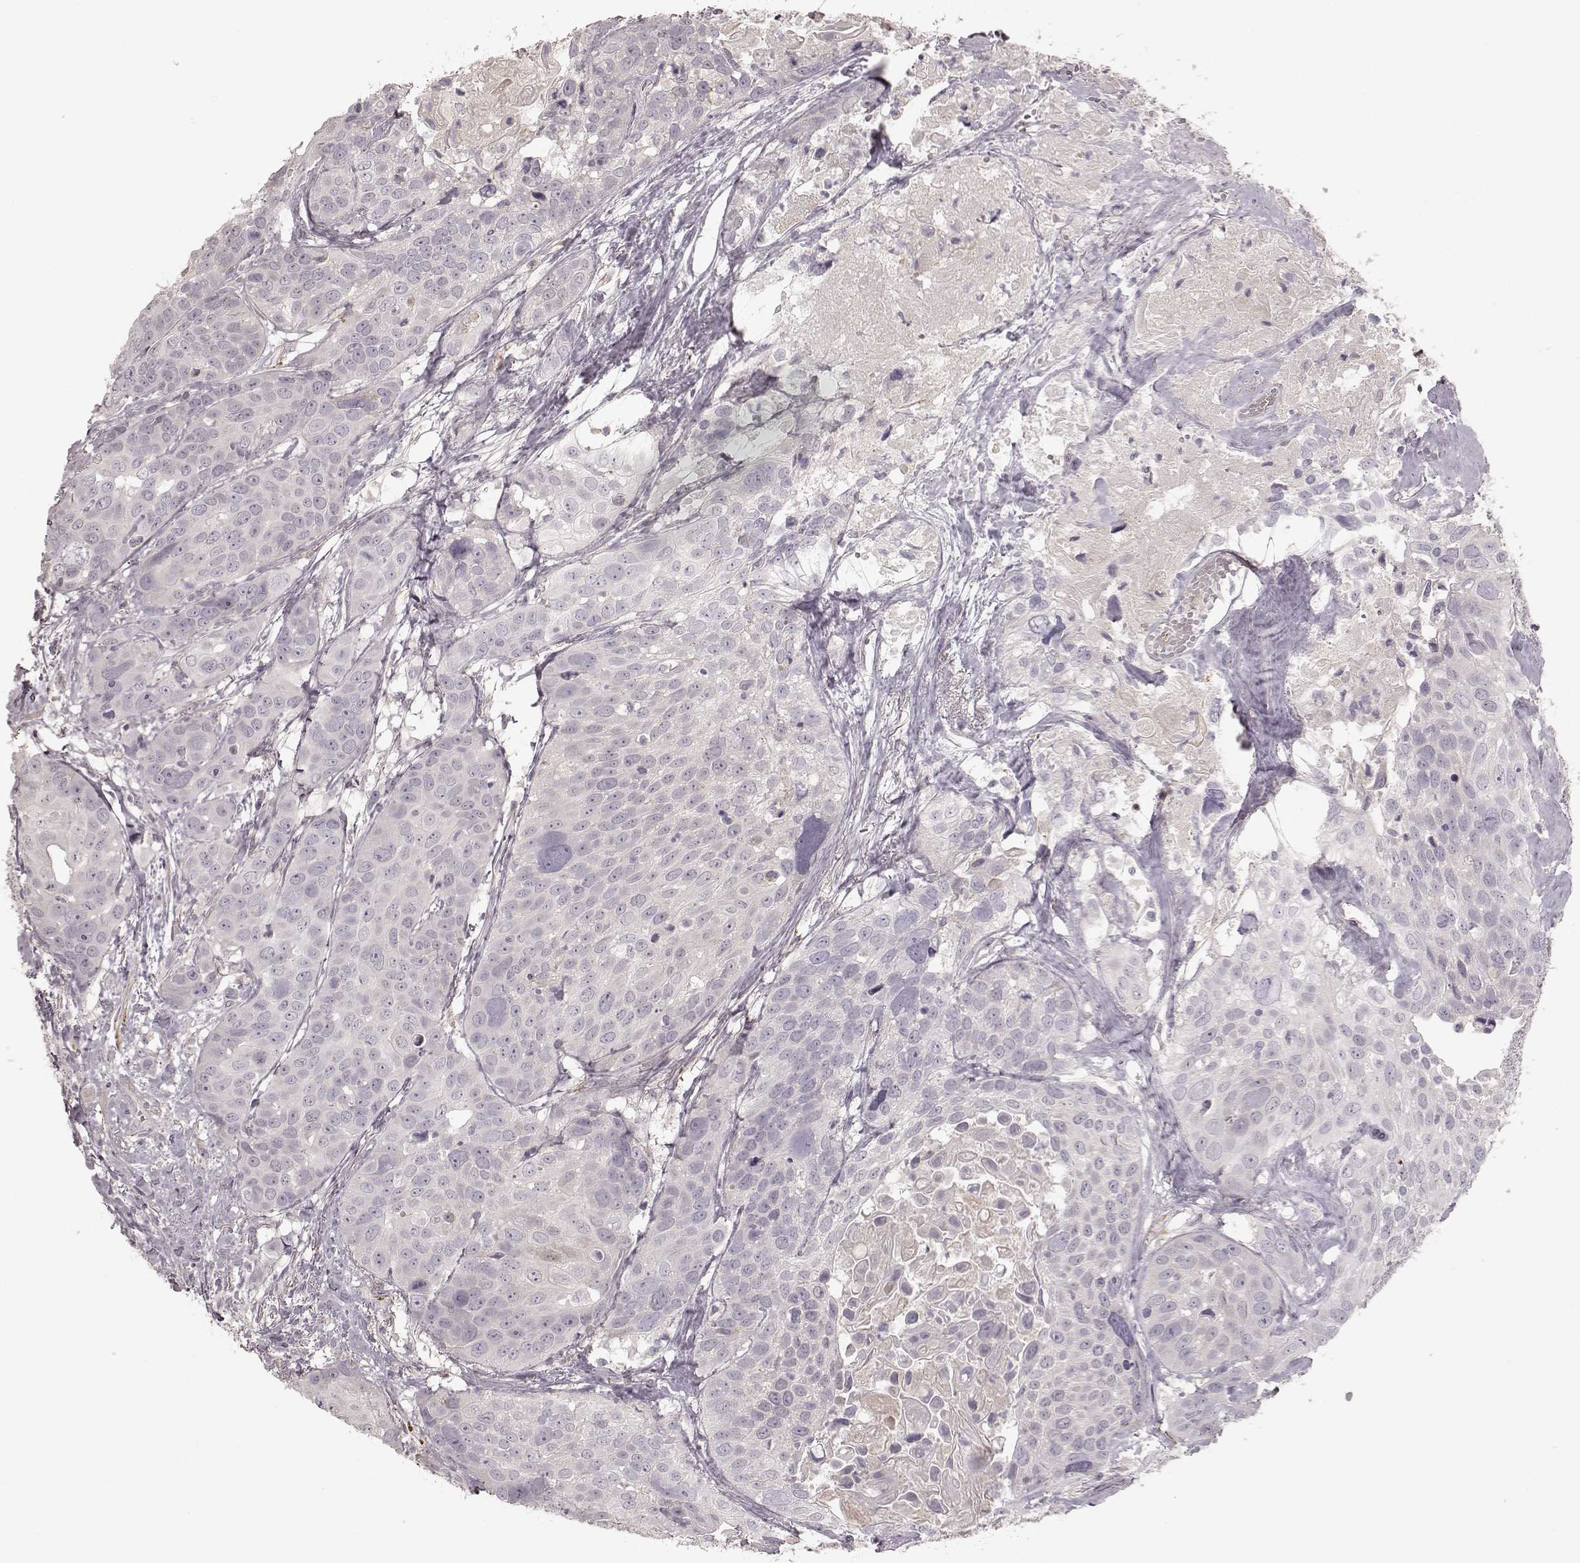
{"staining": {"intensity": "negative", "quantity": "none", "location": "none"}, "tissue": "head and neck cancer", "cell_type": "Tumor cells", "image_type": "cancer", "snomed": [{"axis": "morphology", "description": "Squamous cell carcinoma, NOS"}, {"axis": "topography", "description": "Oral tissue"}, {"axis": "topography", "description": "Head-Neck"}], "caption": "Immunohistochemical staining of human head and neck cancer displays no significant expression in tumor cells.", "gene": "KCNJ9", "patient": {"sex": "male", "age": 56}}